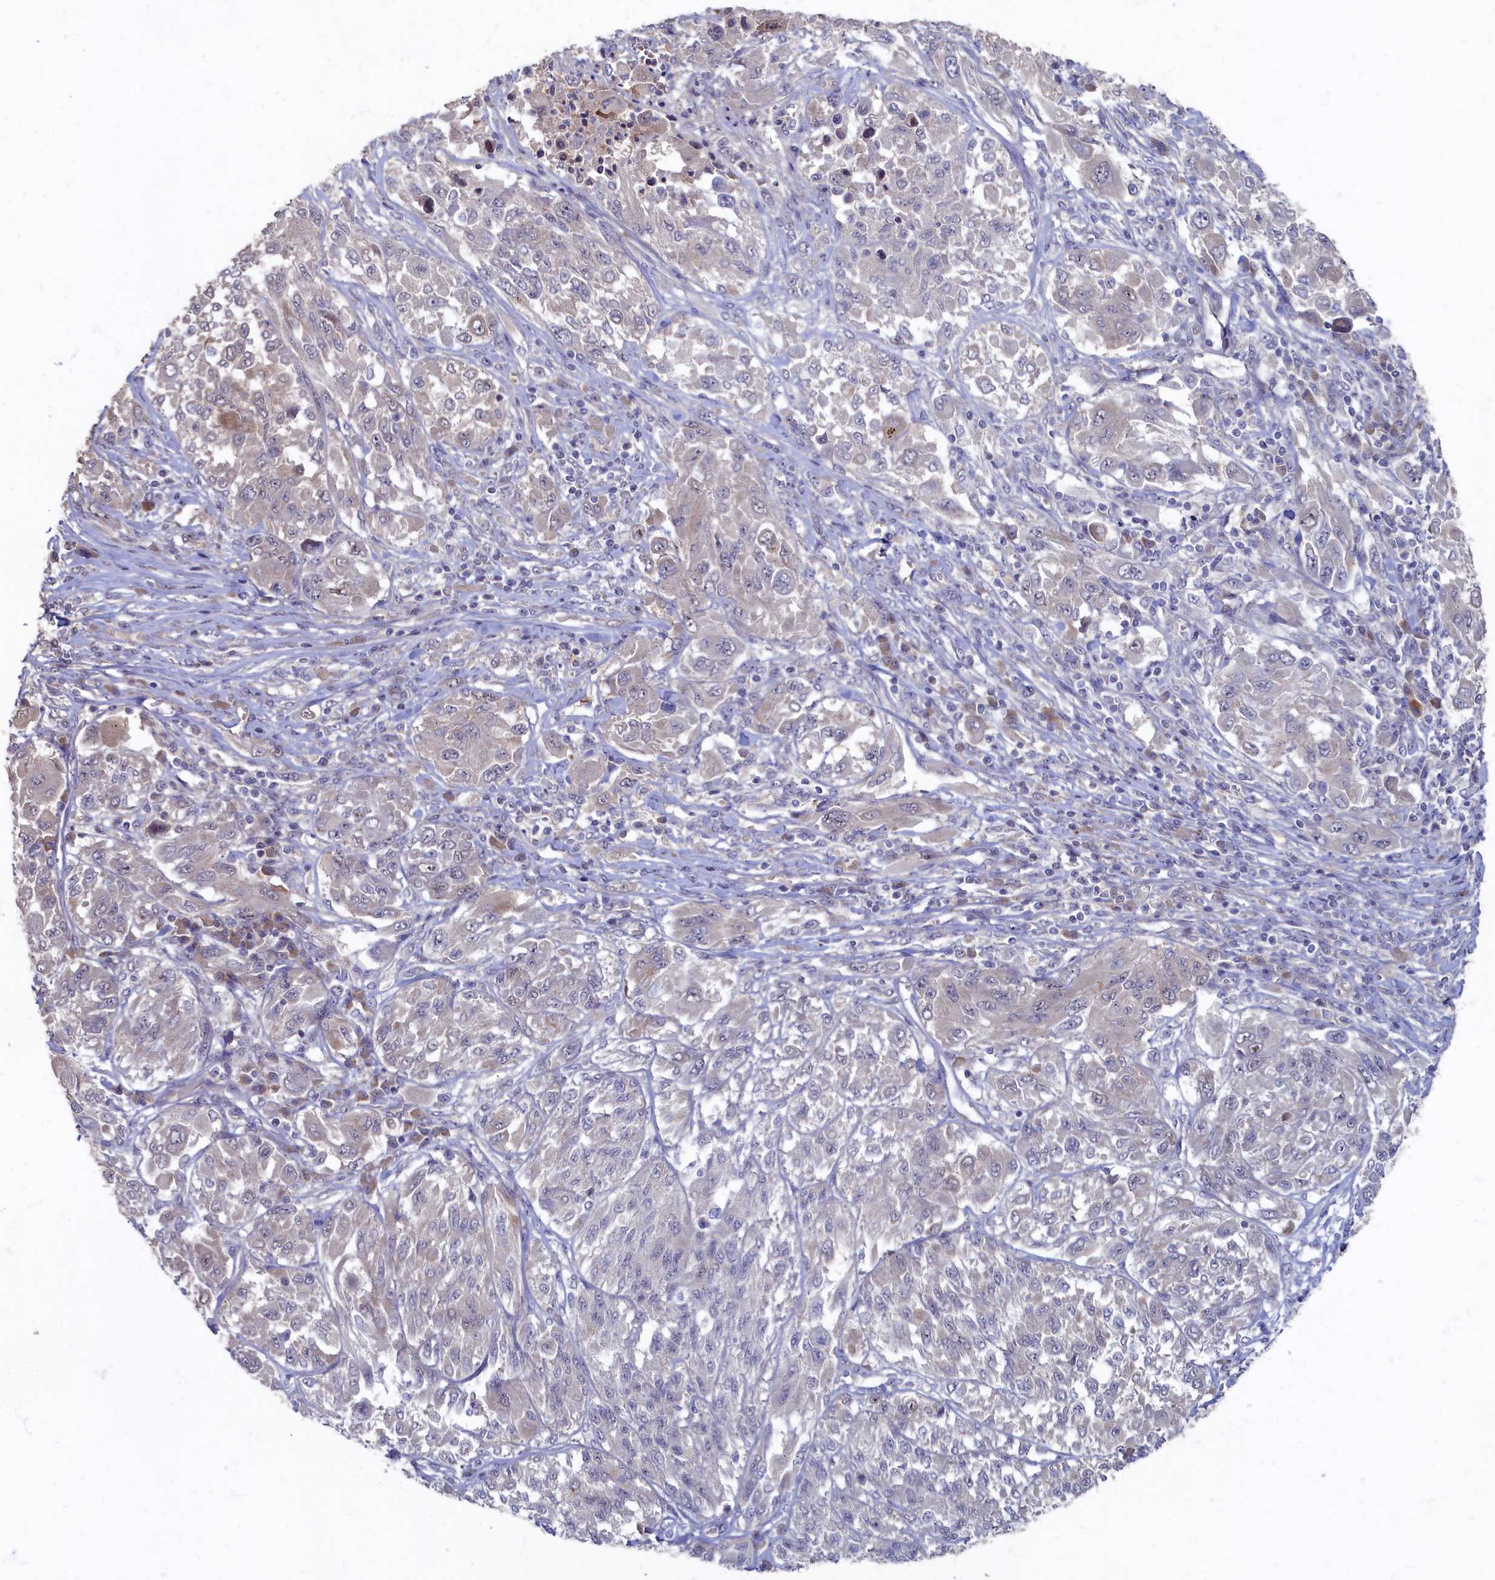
{"staining": {"intensity": "negative", "quantity": "none", "location": "none"}, "tissue": "melanoma", "cell_type": "Tumor cells", "image_type": "cancer", "snomed": [{"axis": "morphology", "description": "Malignant melanoma, NOS"}, {"axis": "topography", "description": "Skin"}], "caption": "High power microscopy histopathology image of an immunohistochemistry (IHC) image of malignant melanoma, revealing no significant expression in tumor cells.", "gene": "HUNK", "patient": {"sex": "female", "age": 91}}